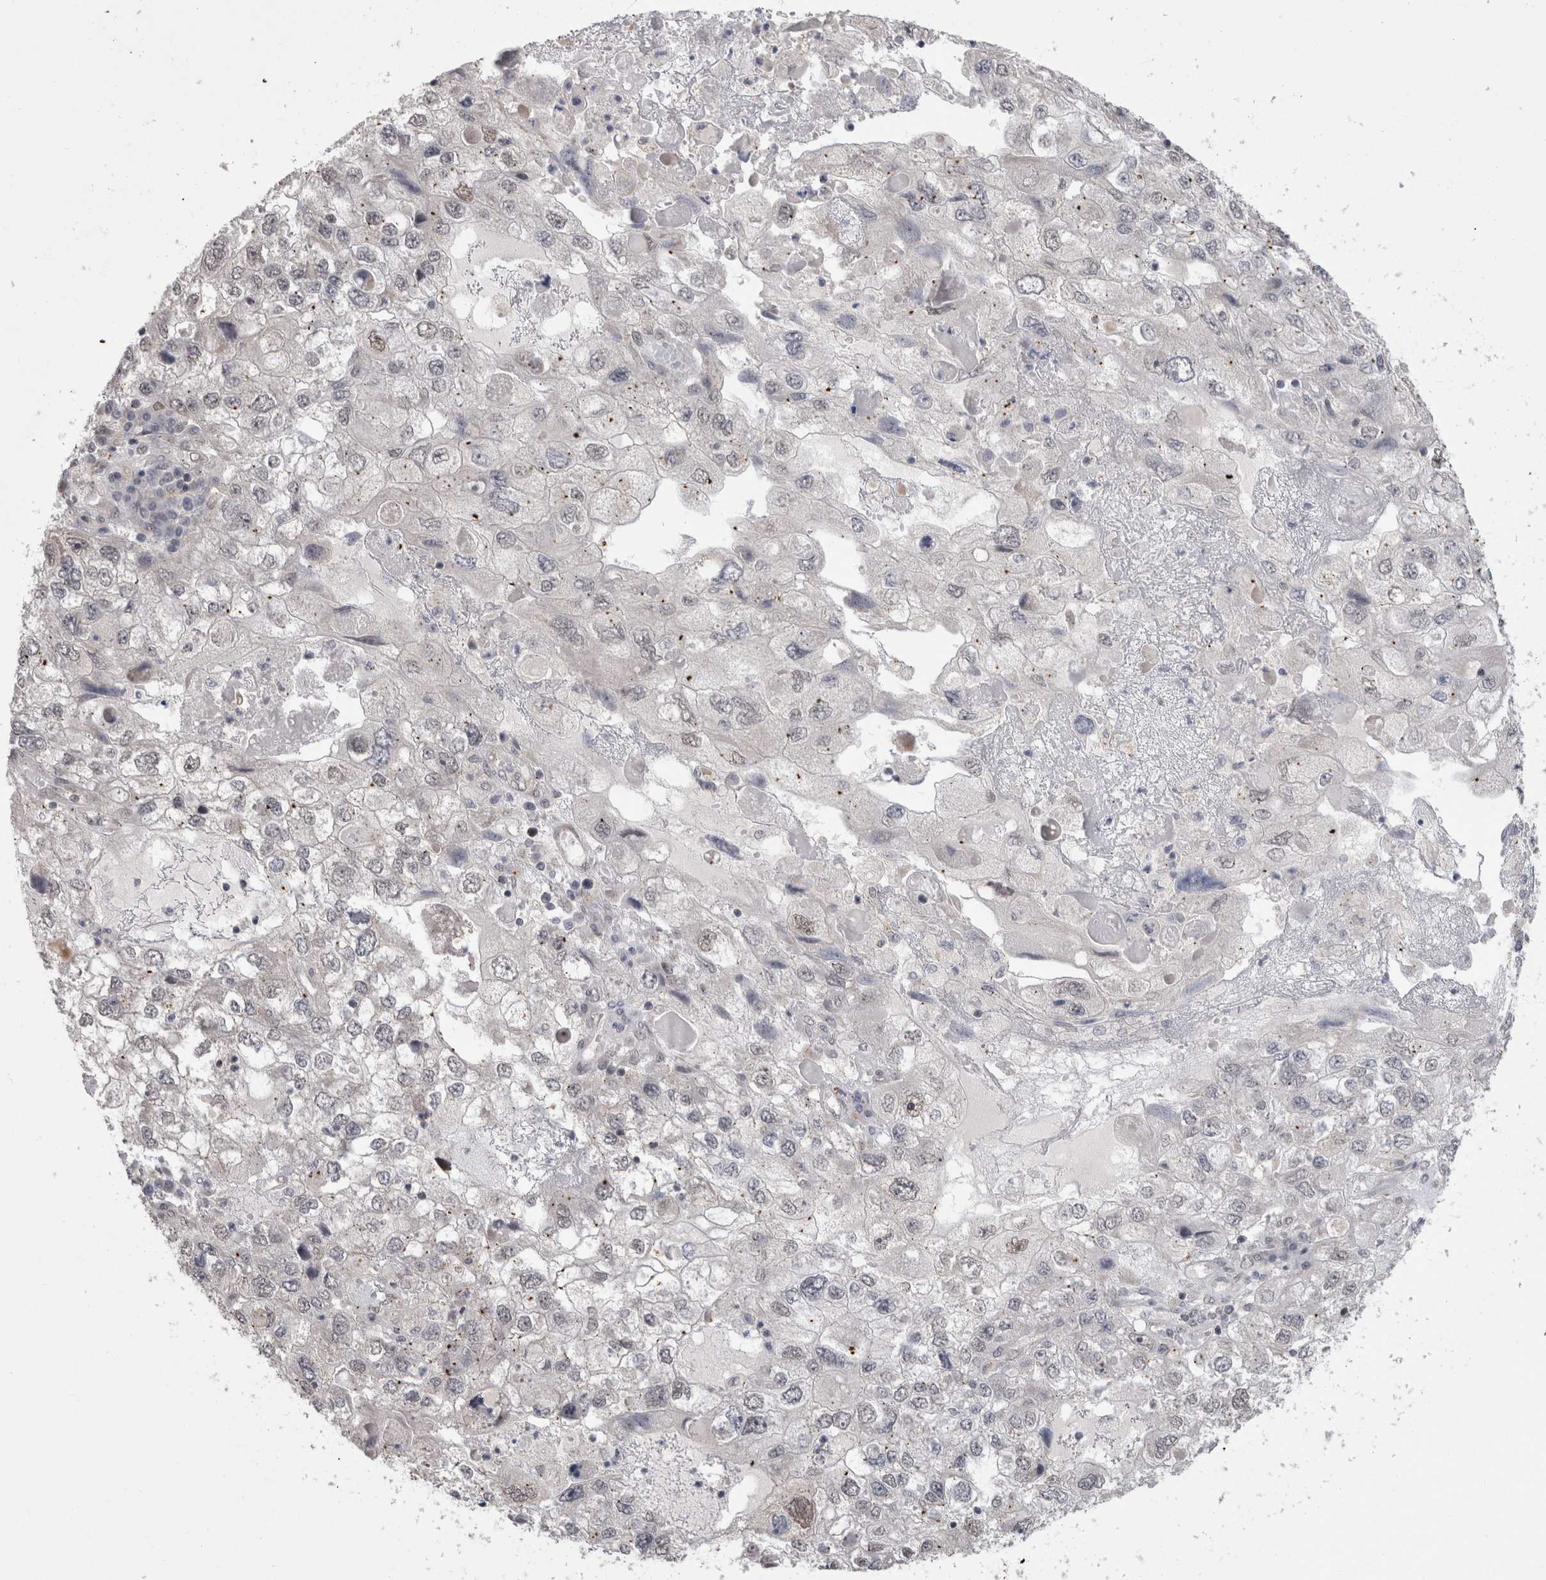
{"staining": {"intensity": "weak", "quantity": "<25%", "location": "nuclear"}, "tissue": "endometrial cancer", "cell_type": "Tumor cells", "image_type": "cancer", "snomed": [{"axis": "morphology", "description": "Adenocarcinoma, NOS"}, {"axis": "topography", "description": "Endometrium"}], "caption": "An IHC photomicrograph of endometrial cancer is shown. There is no staining in tumor cells of endometrial cancer.", "gene": "MTBP", "patient": {"sex": "female", "age": 49}}